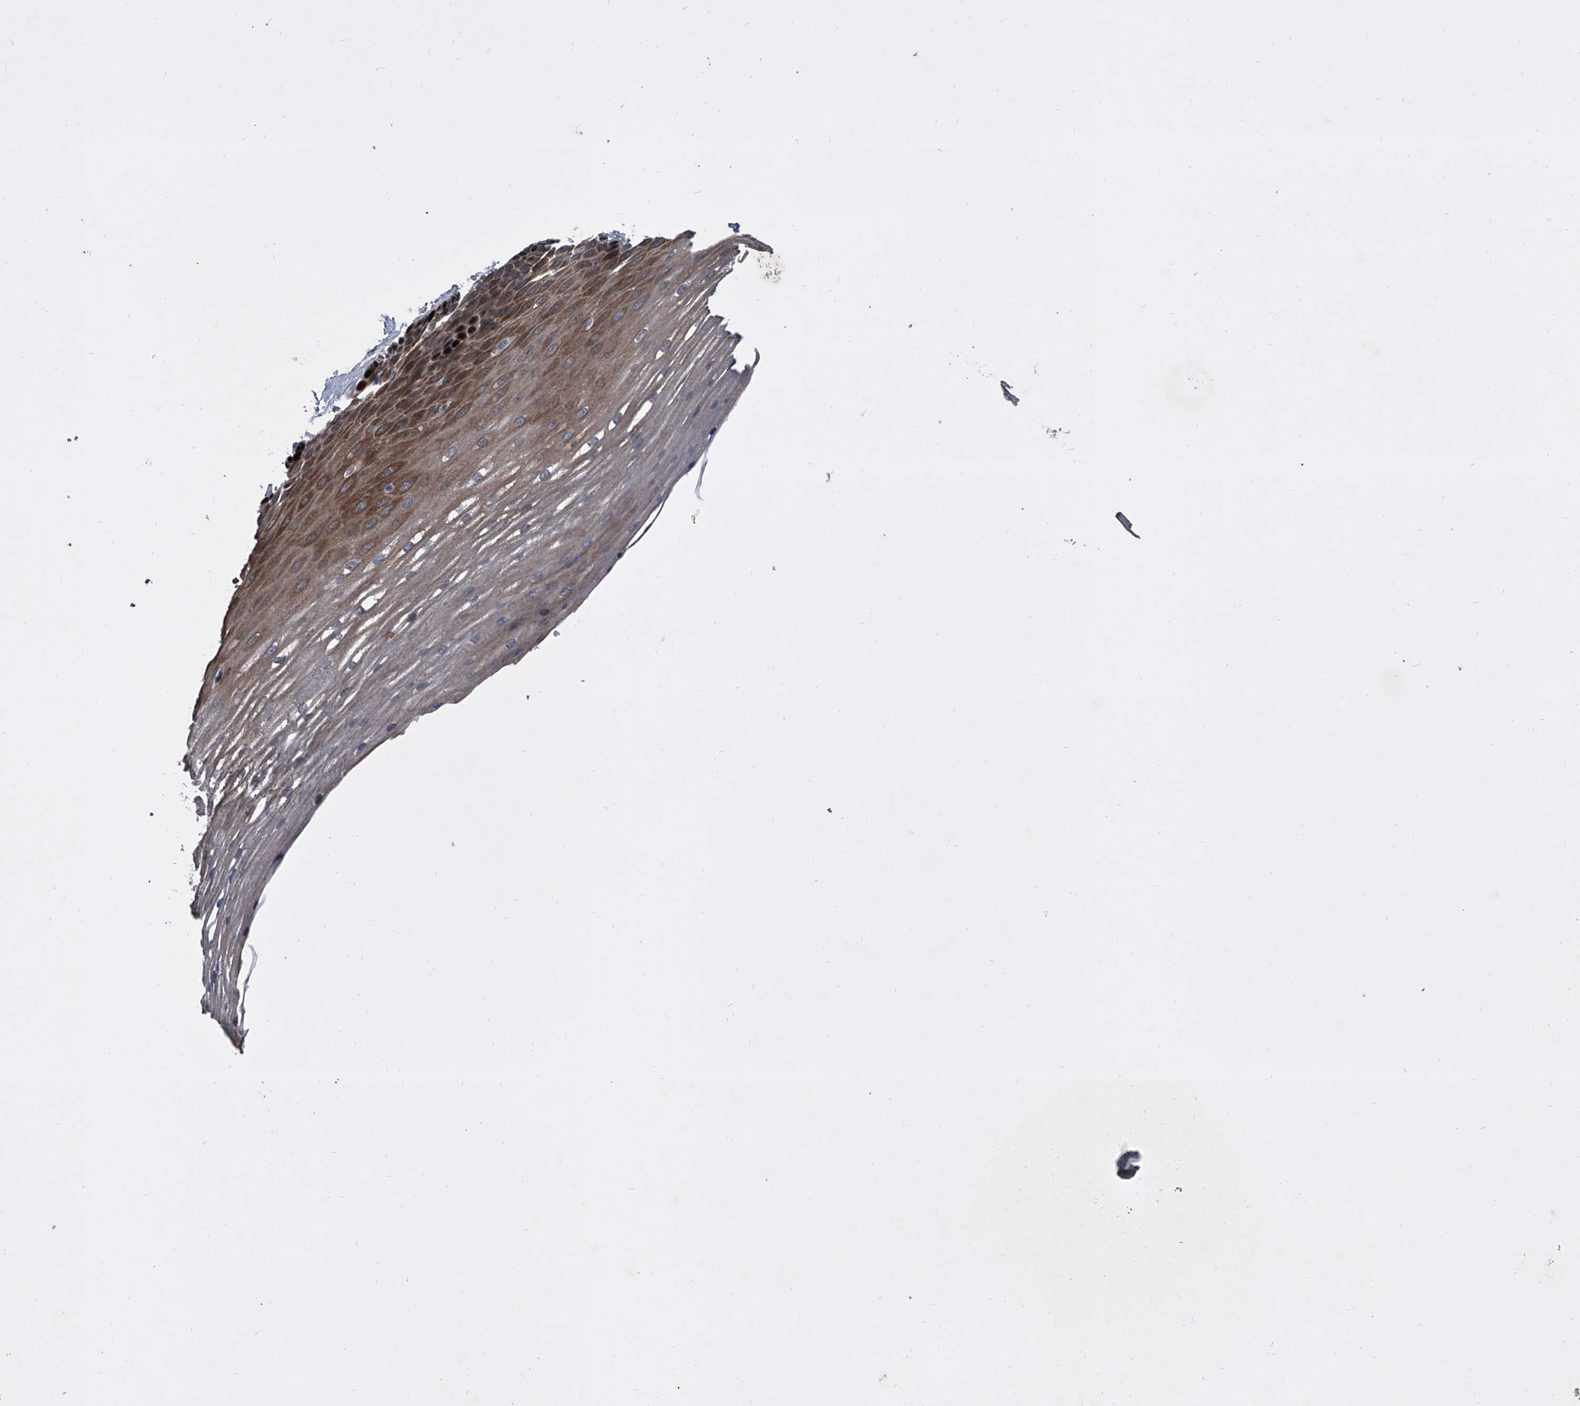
{"staining": {"intensity": "strong", "quantity": "25%-75%", "location": "cytoplasmic/membranous,nuclear"}, "tissue": "esophagus", "cell_type": "Squamous epithelial cells", "image_type": "normal", "snomed": [{"axis": "morphology", "description": "Normal tissue, NOS"}, {"axis": "topography", "description": "Esophagus"}], "caption": "Immunohistochemistry (IHC) image of normal human esophagus stained for a protein (brown), which exhibits high levels of strong cytoplasmic/membranous,nuclear staining in about 25%-75% of squamous epithelial cells.", "gene": "ELK4", "patient": {"sex": "male", "age": 62}}